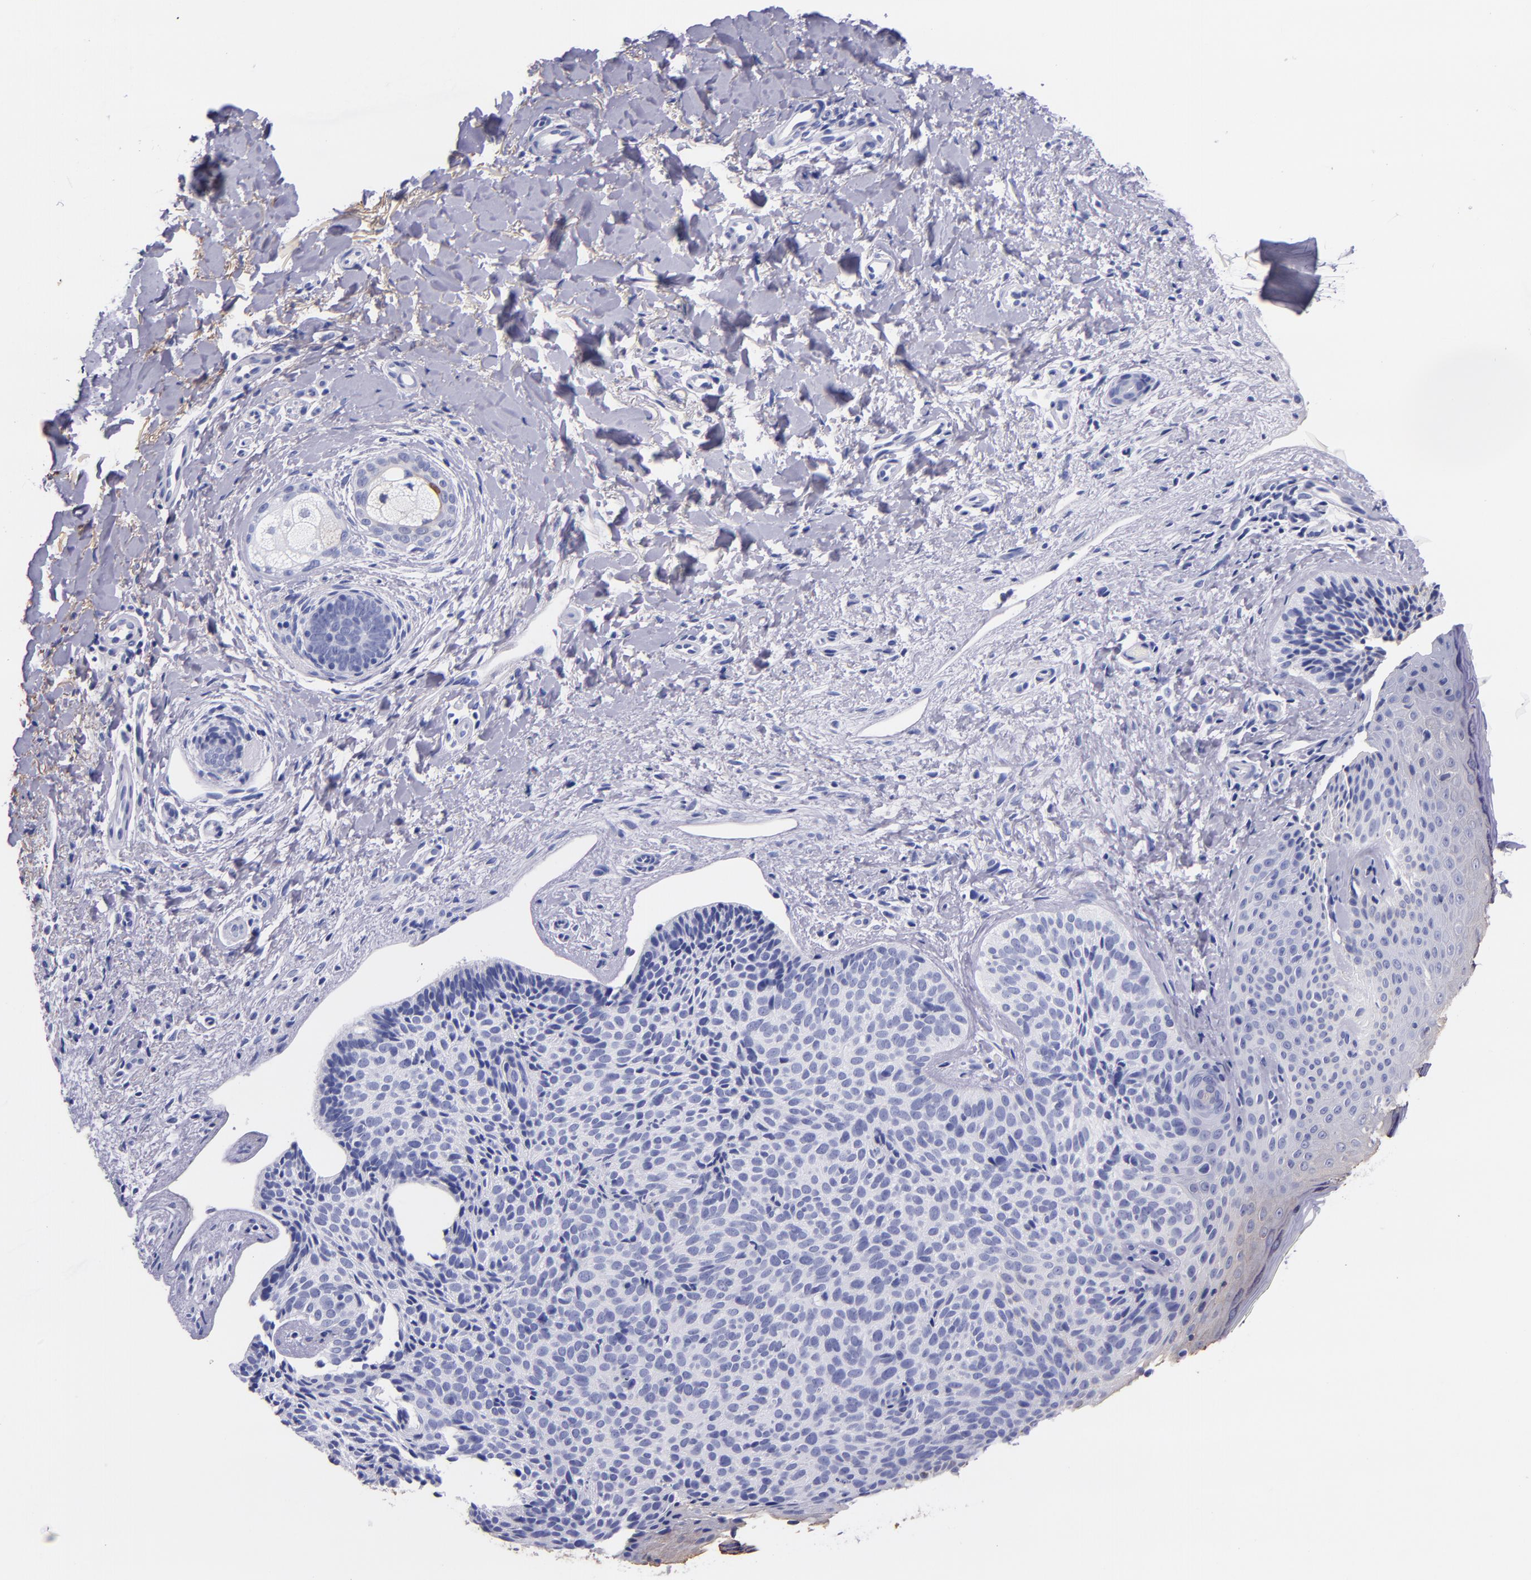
{"staining": {"intensity": "negative", "quantity": "none", "location": "none"}, "tissue": "skin cancer", "cell_type": "Tumor cells", "image_type": "cancer", "snomed": [{"axis": "morphology", "description": "Basal cell carcinoma"}, {"axis": "topography", "description": "Skin"}], "caption": "Histopathology image shows no significant protein positivity in tumor cells of basal cell carcinoma (skin).", "gene": "IVL", "patient": {"sex": "female", "age": 78}}